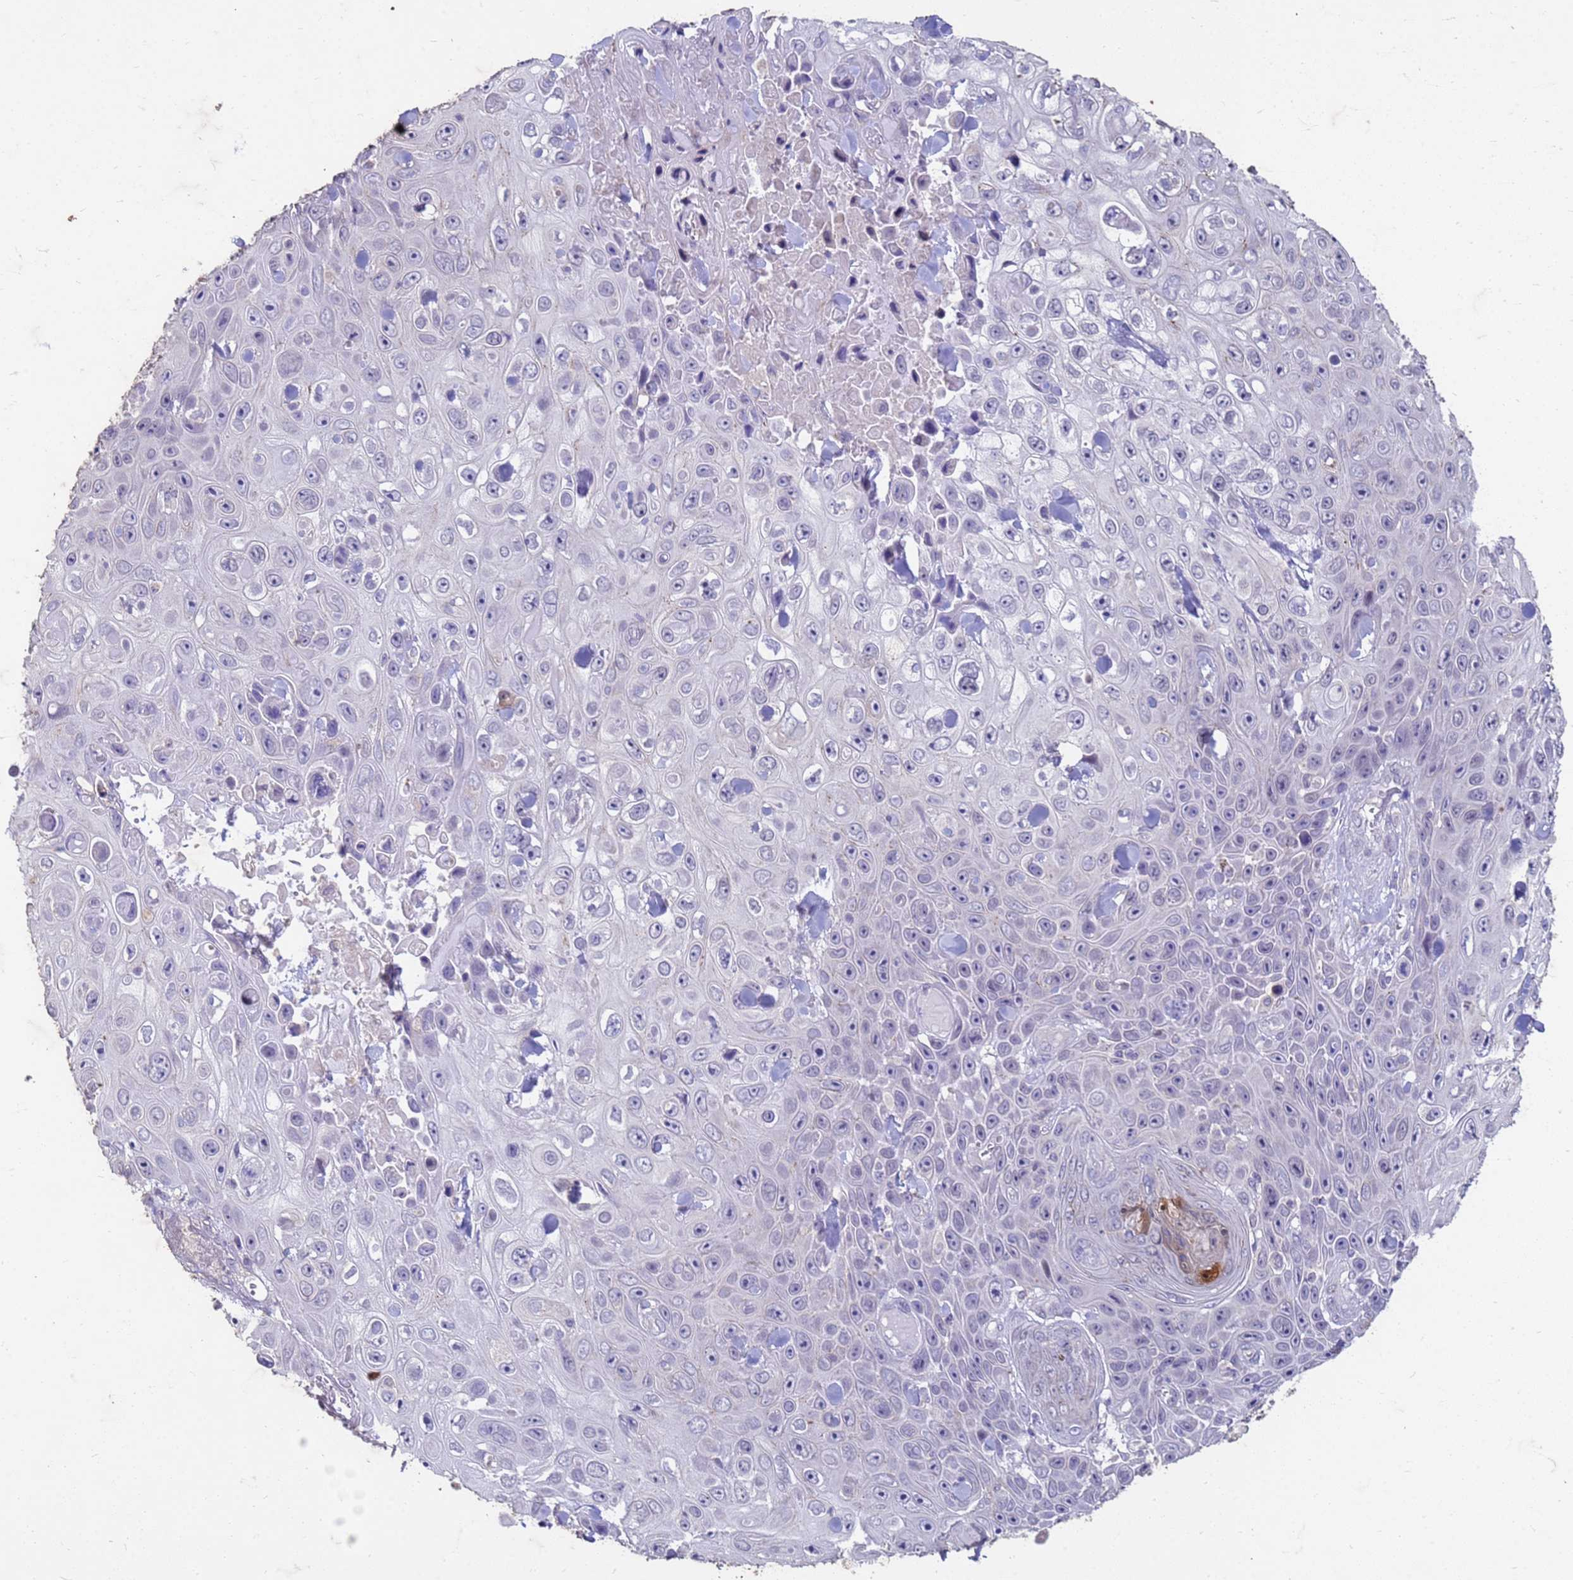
{"staining": {"intensity": "negative", "quantity": "none", "location": "none"}, "tissue": "skin cancer", "cell_type": "Tumor cells", "image_type": "cancer", "snomed": [{"axis": "morphology", "description": "Squamous cell carcinoma, NOS"}, {"axis": "topography", "description": "Skin"}], "caption": "The histopathology image exhibits no significant staining in tumor cells of skin cancer (squamous cell carcinoma).", "gene": "SLC25A15", "patient": {"sex": "male", "age": 82}}